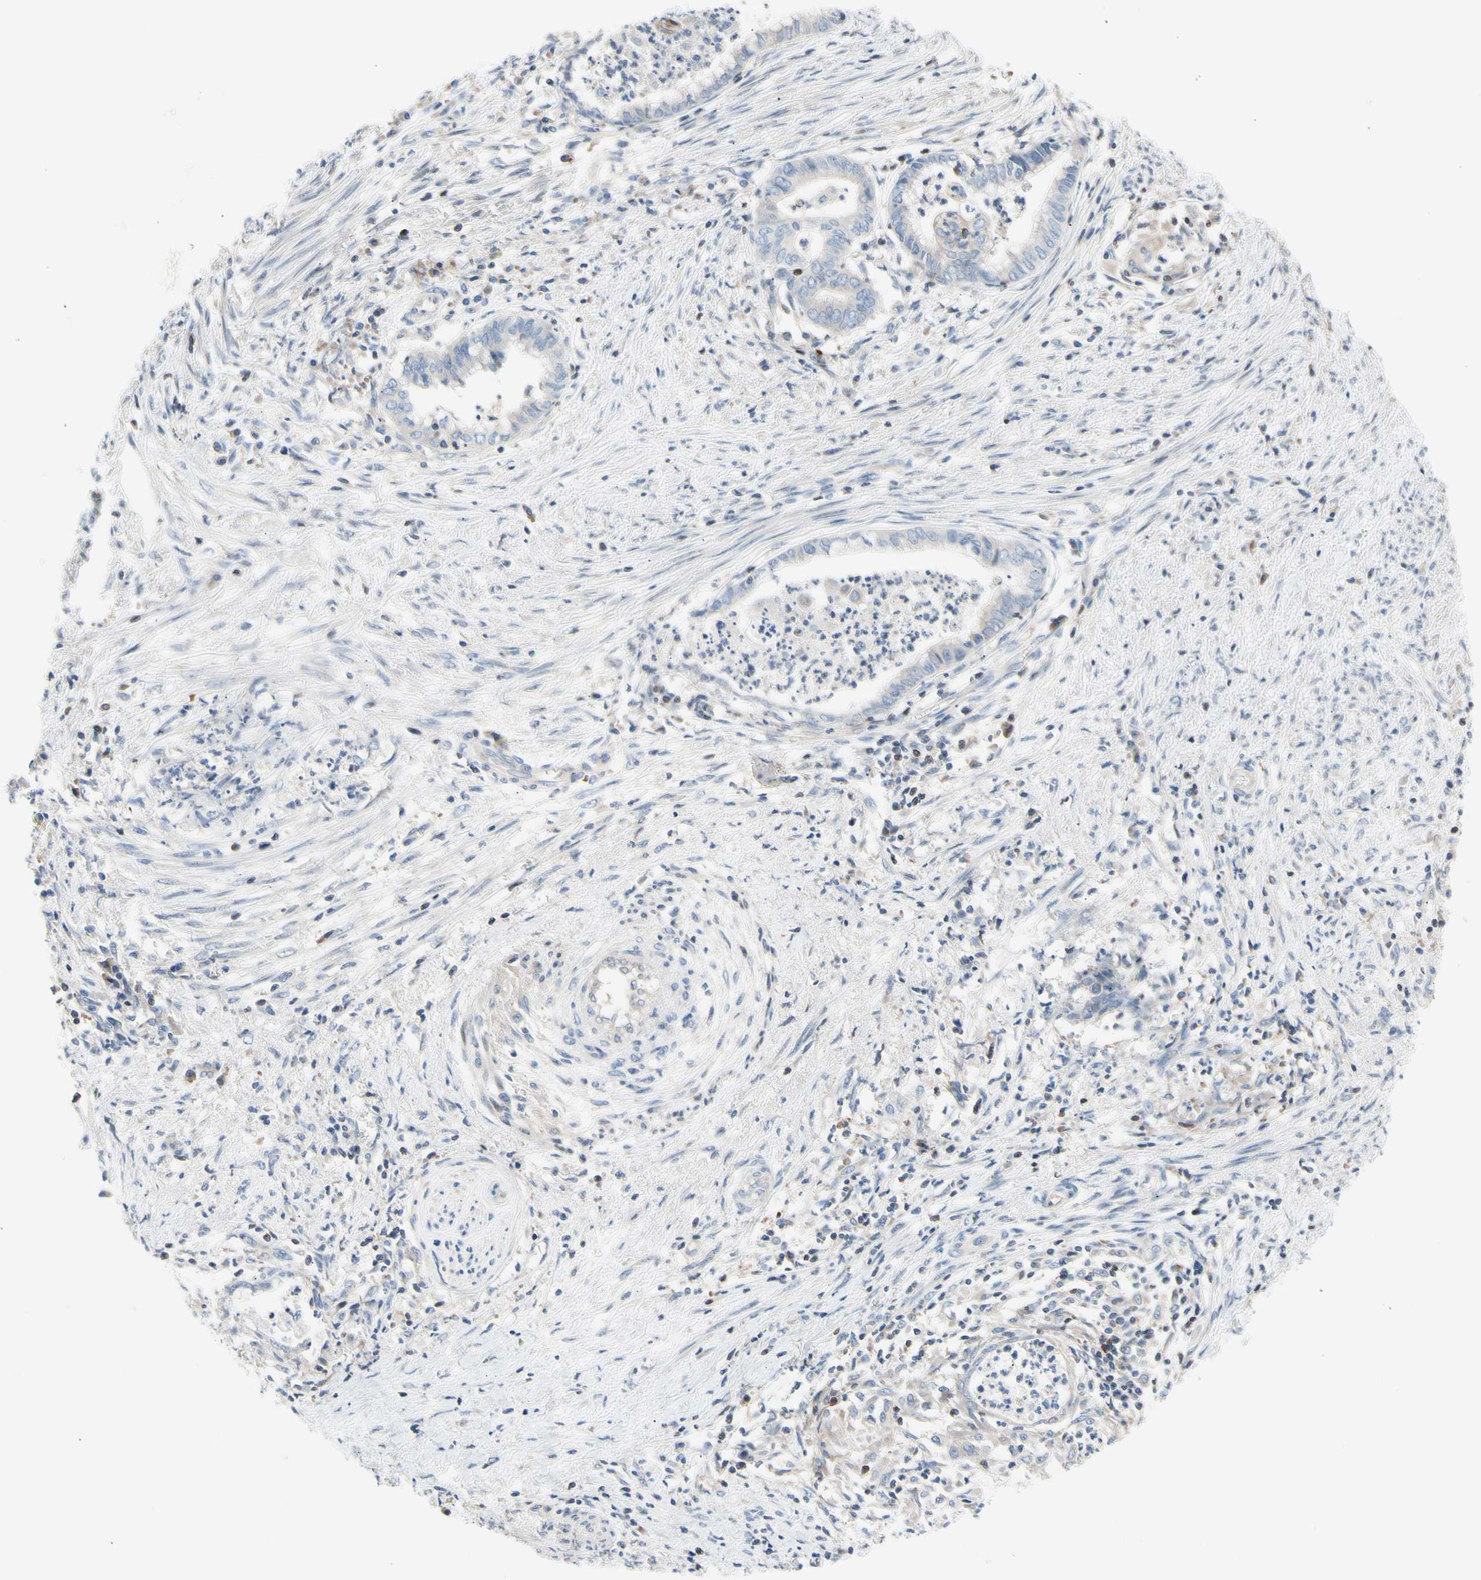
{"staining": {"intensity": "negative", "quantity": "none", "location": "none"}, "tissue": "endometrial cancer", "cell_type": "Tumor cells", "image_type": "cancer", "snomed": [{"axis": "morphology", "description": "Necrosis, NOS"}, {"axis": "morphology", "description": "Adenocarcinoma, NOS"}, {"axis": "topography", "description": "Endometrium"}], "caption": "High power microscopy image of an immunohistochemistry (IHC) histopathology image of endometrial cancer (adenocarcinoma), revealing no significant expression in tumor cells.", "gene": "MAP3K3", "patient": {"sex": "female", "age": 79}}